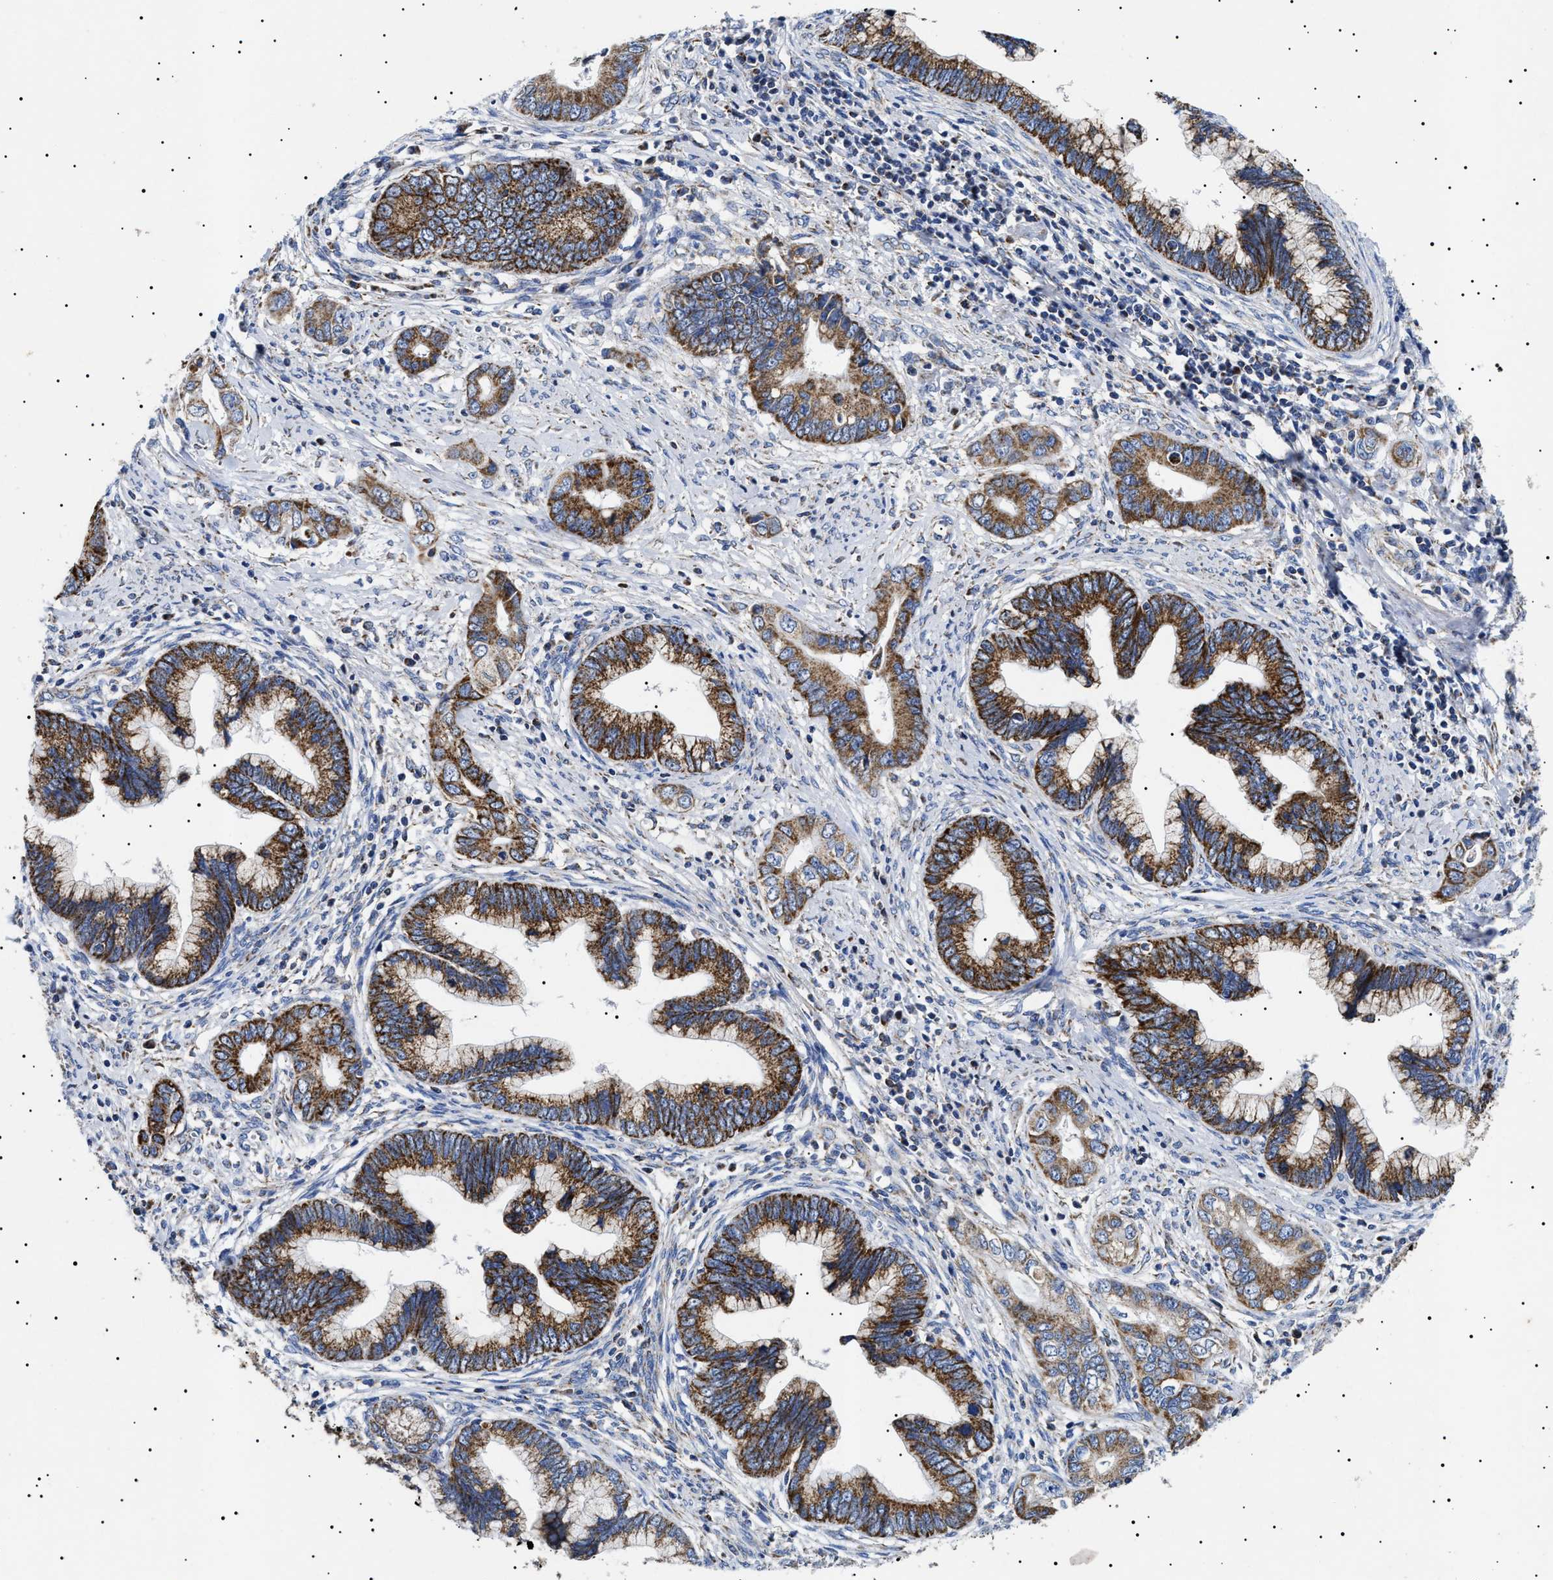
{"staining": {"intensity": "strong", "quantity": ">75%", "location": "cytoplasmic/membranous"}, "tissue": "cervical cancer", "cell_type": "Tumor cells", "image_type": "cancer", "snomed": [{"axis": "morphology", "description": "Adenocarcinoma, NOS"}, {"axis": "topography", "description": "Cervix"}], "caption": "Immunohistochemical staining of adenocarcinoma (cervical) reveals high levels of strong cytoplasmic/membranous protein expression in approximately >75% of tumor cells.", "gene": "CHRDL2", "patient": {"sex": "female", "age": 44}}